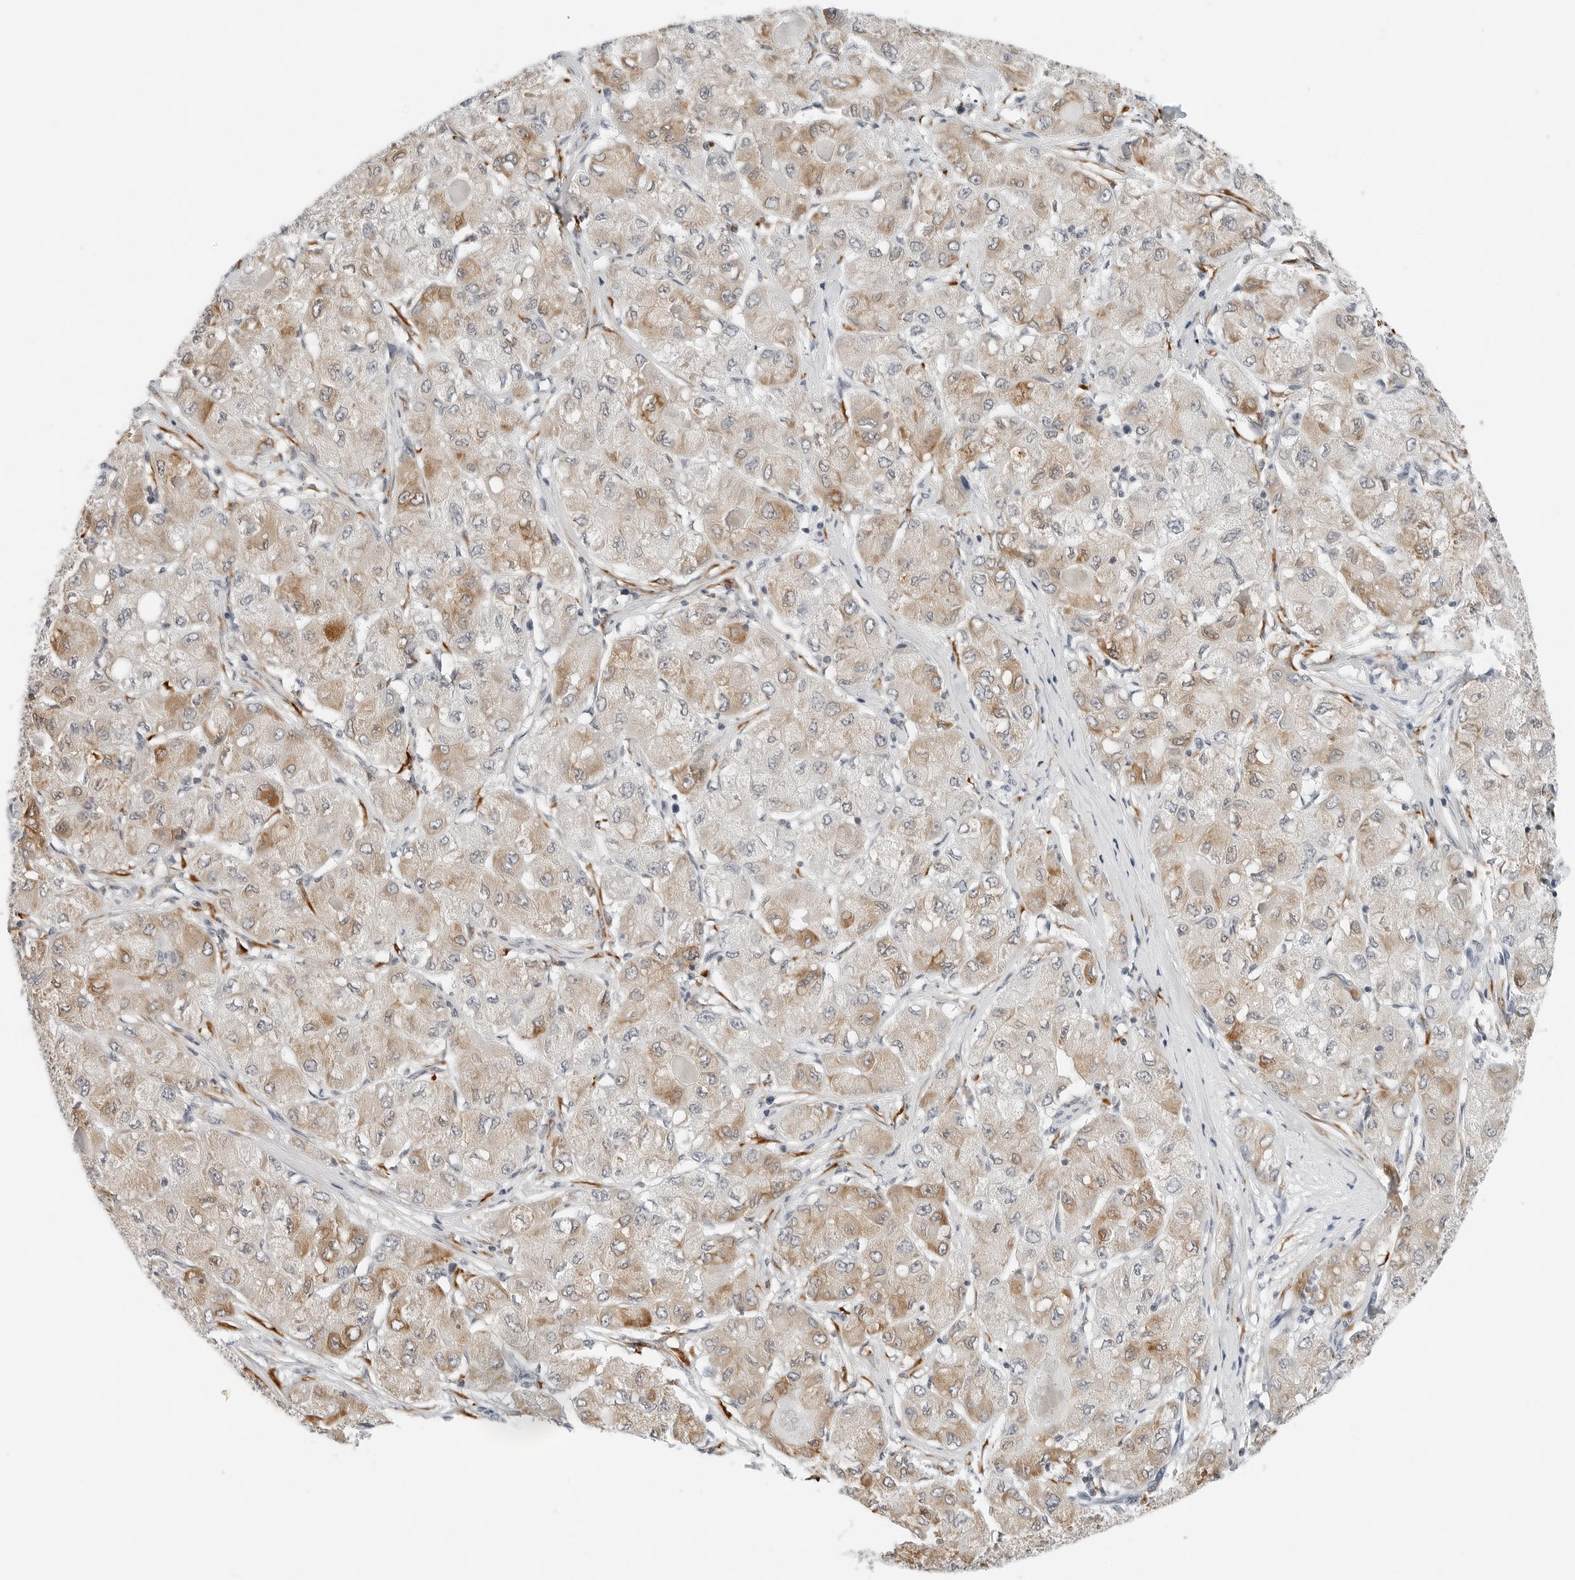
{"staining": {"intensity": "moderate", "quantity": "25%-75%", "location": "cytoplasmic/membranous"}, "tissue": "liver cancer", "cell_type": "Tumor cells", "image_type": "cancer", "snomed": [{"axis": "morphology", "description": "Carcinoma, Hepatocellular, NOS"}, {"axis": "topography", "description": "Liver"}], "caption": "Liver hepatocellular carcinoma stained for a protein displays moderate cytoplasmic/membranous positivity in tumor cells. The protein of interest is stained brown, and the nuclei are stained in blue (DAB IHC with brightfield microscopy, high magnification).", "gene": "P4HA2", "patient": {"sex": "male", "age": 80}}